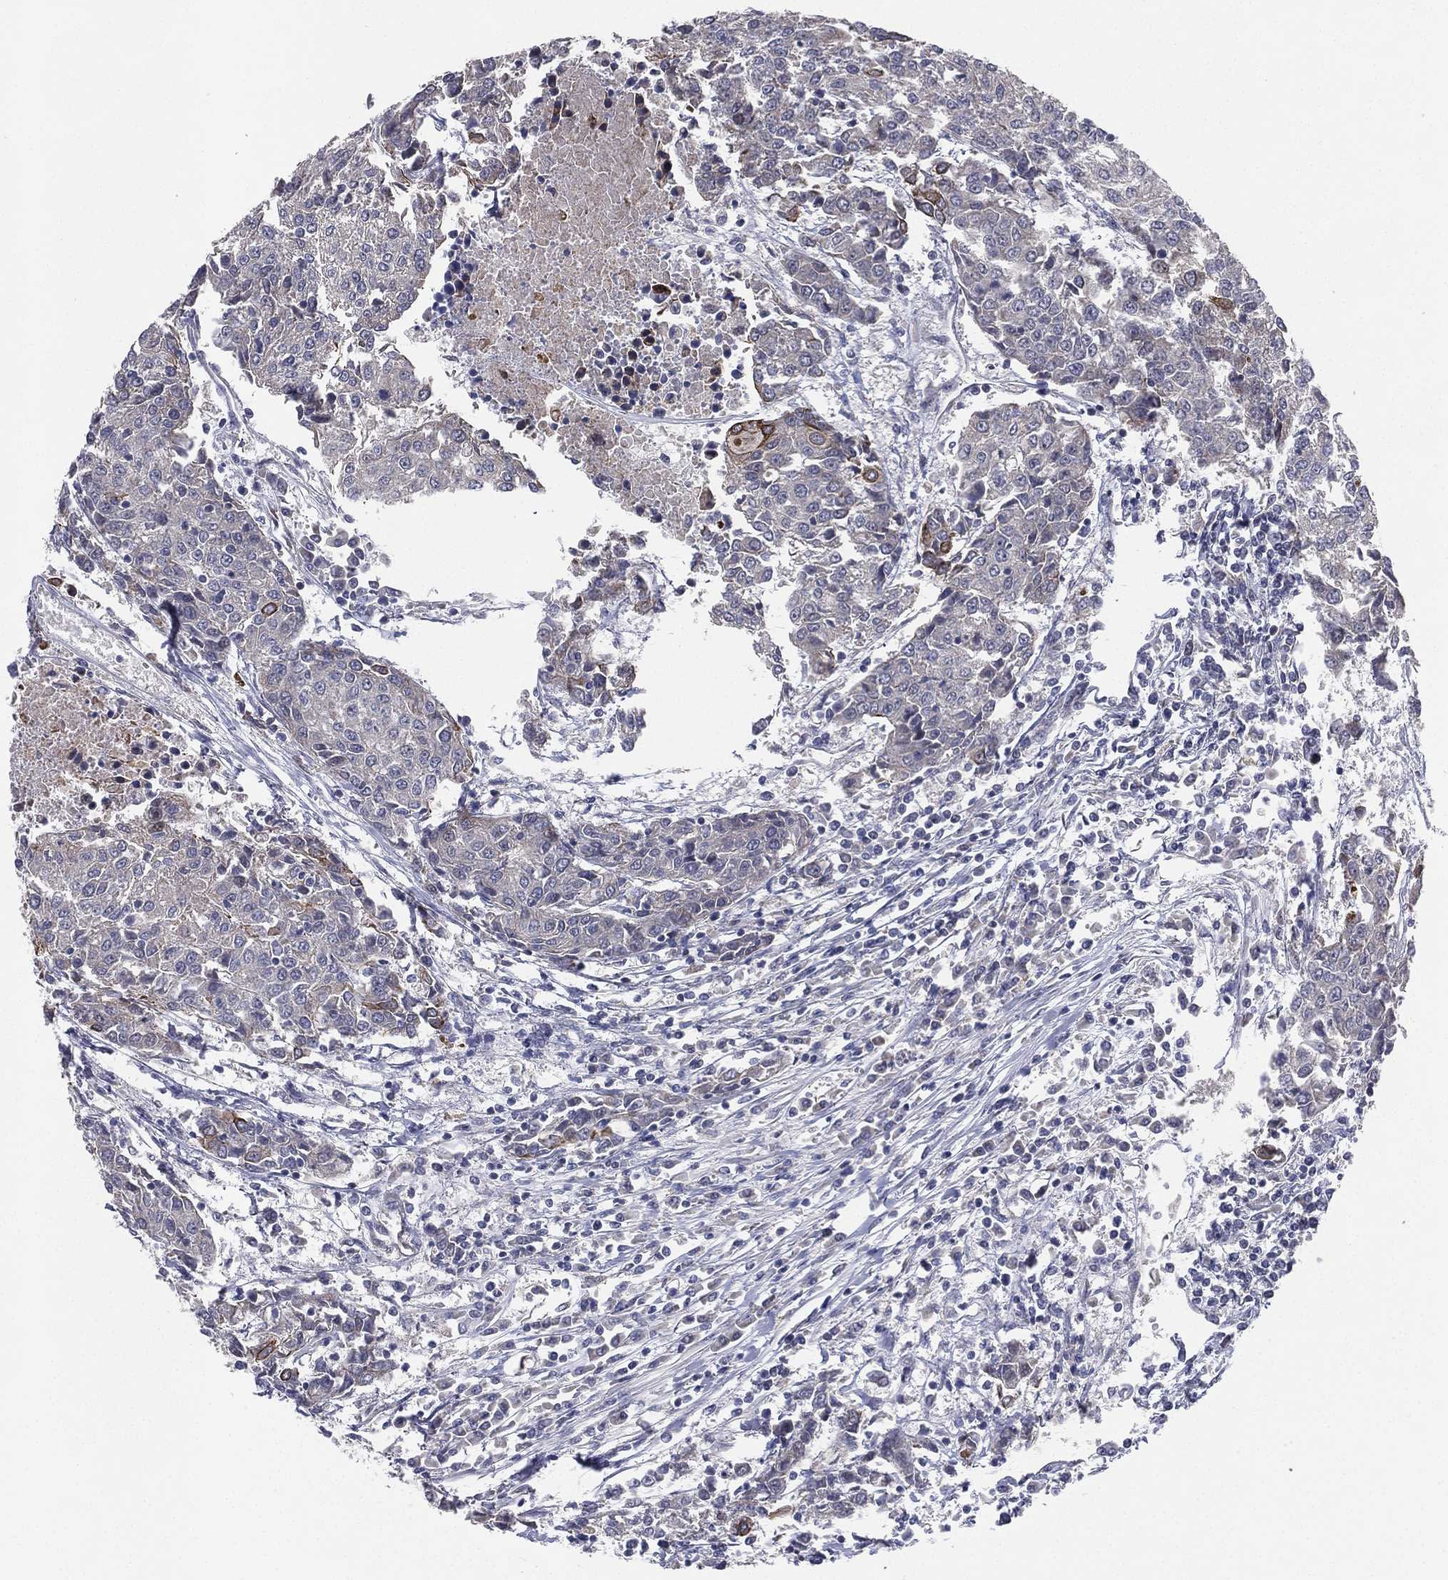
{"staining": {"intensity": "moderate", "quantity": "<25%", "location": "cytoplasmic/membranous"}, "tissue": "urothelial cancer", "cell_type": "Tumor cells", "image_type": "cancer", "snomed": [{"axis": "morphology", "description": "Urothelial carcinoma, High grade"}, {"axis": "topography", "description": "Urinary bladder"}], "caption": "High-power microscopy captured an immunohistochemistry (IHC) image of urothelial carcinoma (high-grade), revealing moderate cytoplasmic/membranous positivity in about <25% of tumor cells.", "gene": "KAT14", "patient": {"sex": "female", "age": 85}}